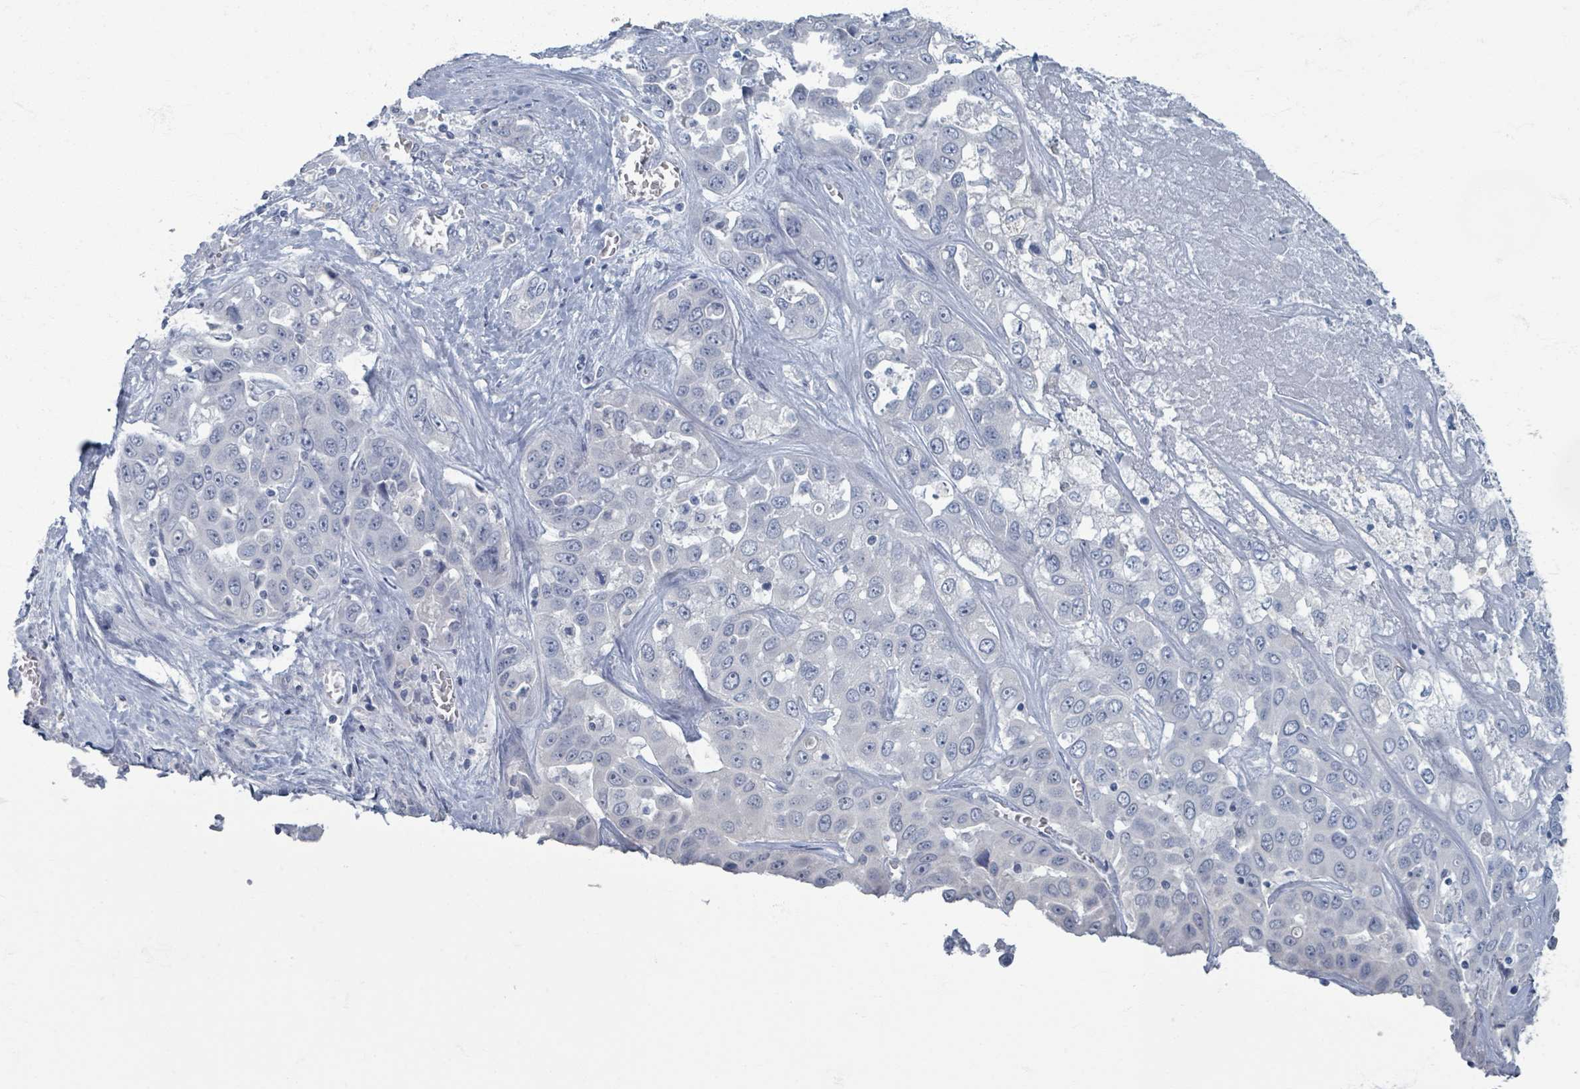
{"staining": {"intensity": "negative", "quantity": "none", "location": "none"}, "tissue": "liver cancer", "cell_type": "Tumor cells", "image_type": "cancer", "snomed": [{"axis": "morphology", "description": "Cholangiocarcinoma"}, {"axis": "topography", "description": "Liver"}], "caption": "This micrograph is of liver cancer stained with immunohistochemistry (IHC) to label a protein in brown with the nuclei are counter-stained blue. There is no staining in tumor cells. The staining is performed using DAB brown chromogen with nuclei counter-stained in using hematoxylin.", "gene": "WNT11", "patient": {"sex": "female", "age": 52}}